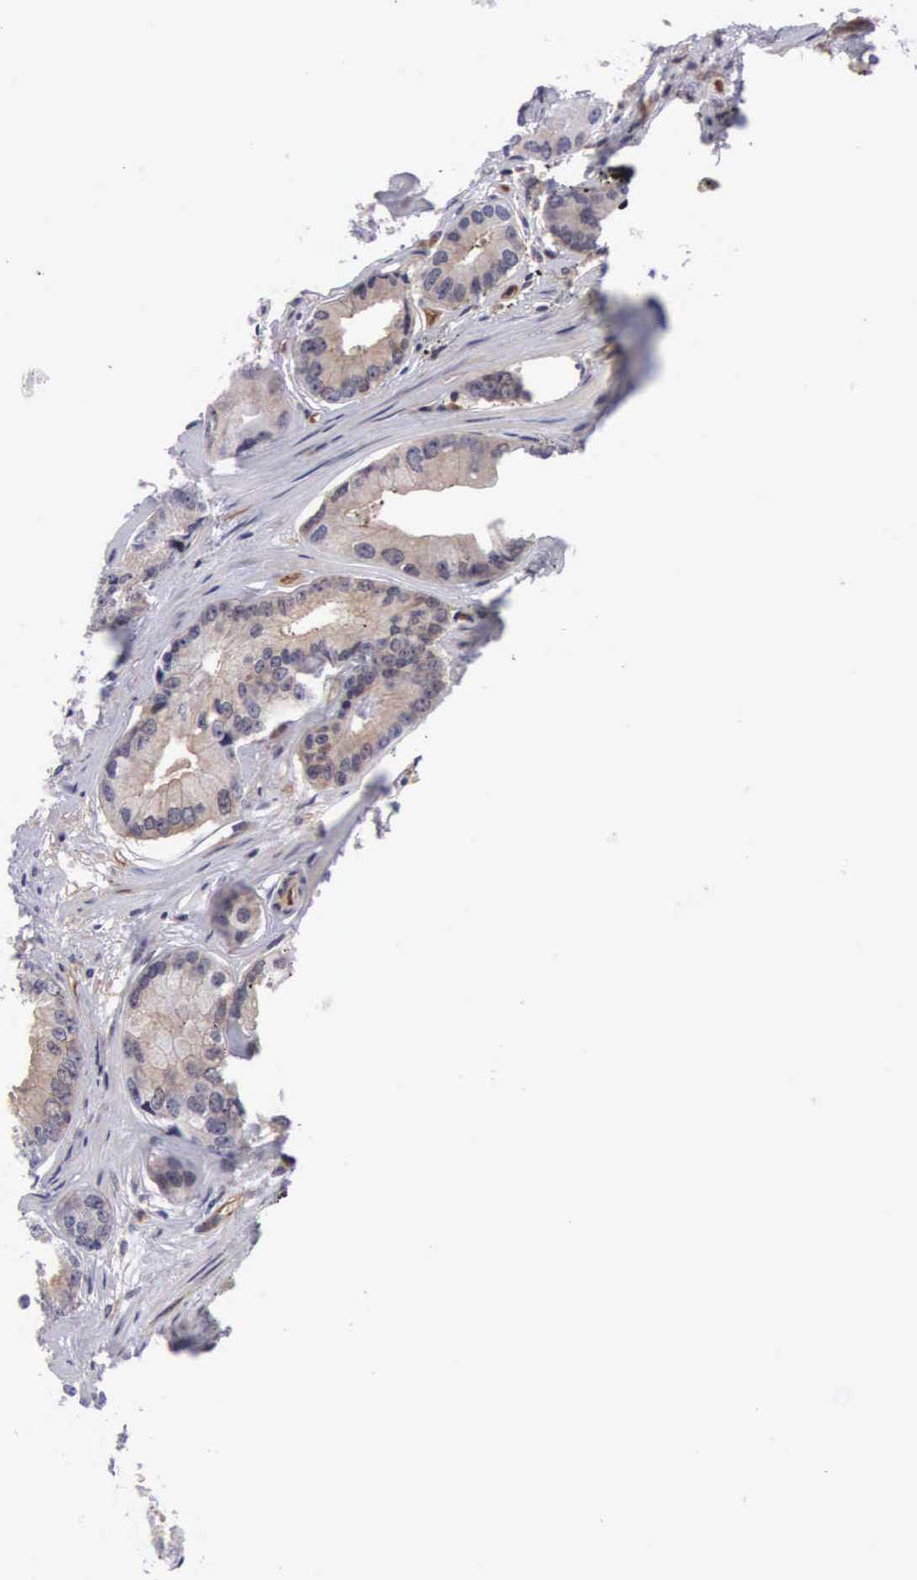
{"staining": {"intensity": "weak", "quantity": ">75%", "location": "cytoplasmic/membranous"}, "tissue": "prostate cancer", "cell_type": "Tumor cells", "image_type": "cancer", "snomed": [{"axis": "morphology", "description": "Adenocarcinoma, High grade"}, {"axis": "topography", "description": "Prostate"}], "caption": "Immunohistochemistry (DAB) staining of prostate cancer (adenocarcinoma (high-grade)) reveals weak cytoplasmic/membranous protein staining in approximately >75% of tumor cells. Nuclei are stained in blue.", "gene": "EMID1", "patient": {"sex": "male", "age": 56}}